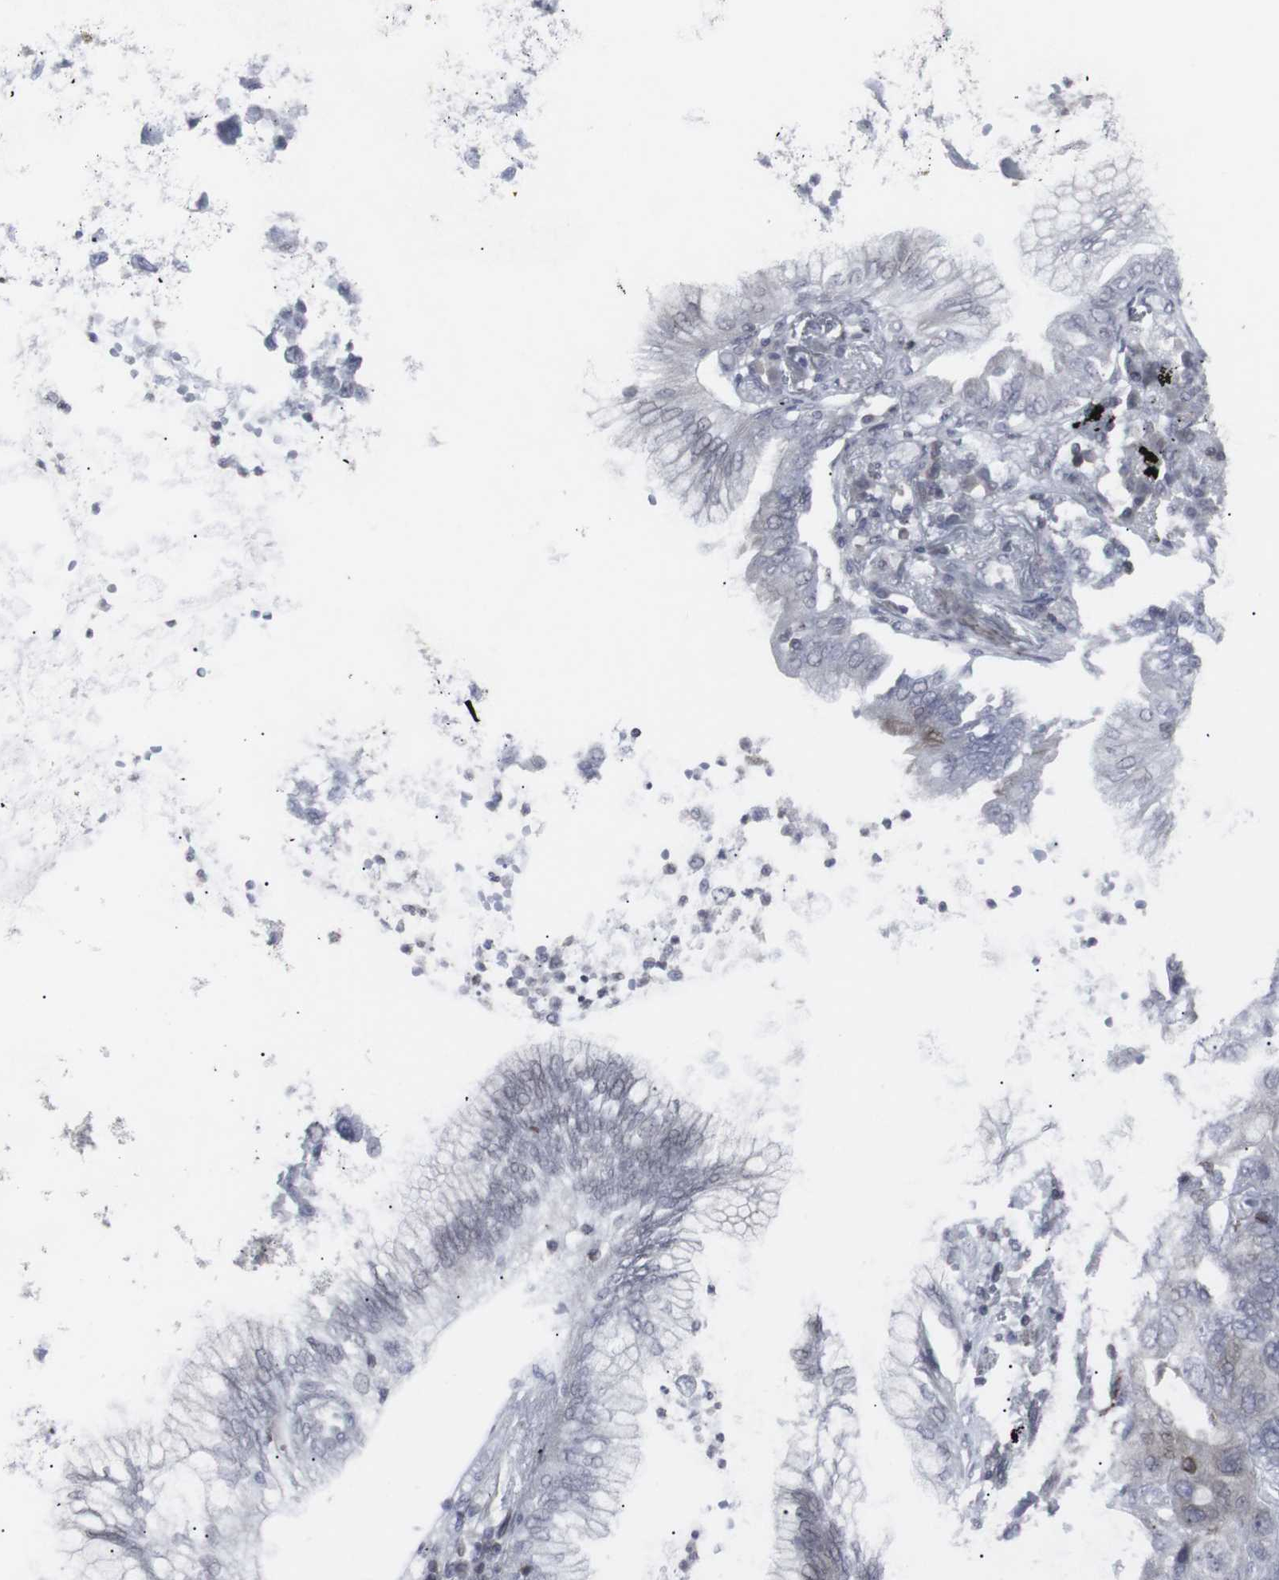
{"staining": {"intensity": "negative", "quantity": "none", "location": "none"}, "tissue": "lung cancer", "cell_type": "Tumor cells", "image_type": "cancer", "snomed": [{"axis": "morphology", "description": "Normal tissue, NOS"}, {"axis": "morphology", "description": "Adenocarcinoma, NOS"}, {"axis": "topography", "description": "Bronchus"}, {"axis": "topography", "description": "Lung"}], "caption": "Immunohistochemistry (IHC) image of neoplastic tissue: human adenocarcinoma (lung) stained with DAB (3,3'-diaminobenzidine) shows no significant protein expression in tumor cells.", "gene": "APOBEC2", "patient": {"sex": "female", "age": 70}}